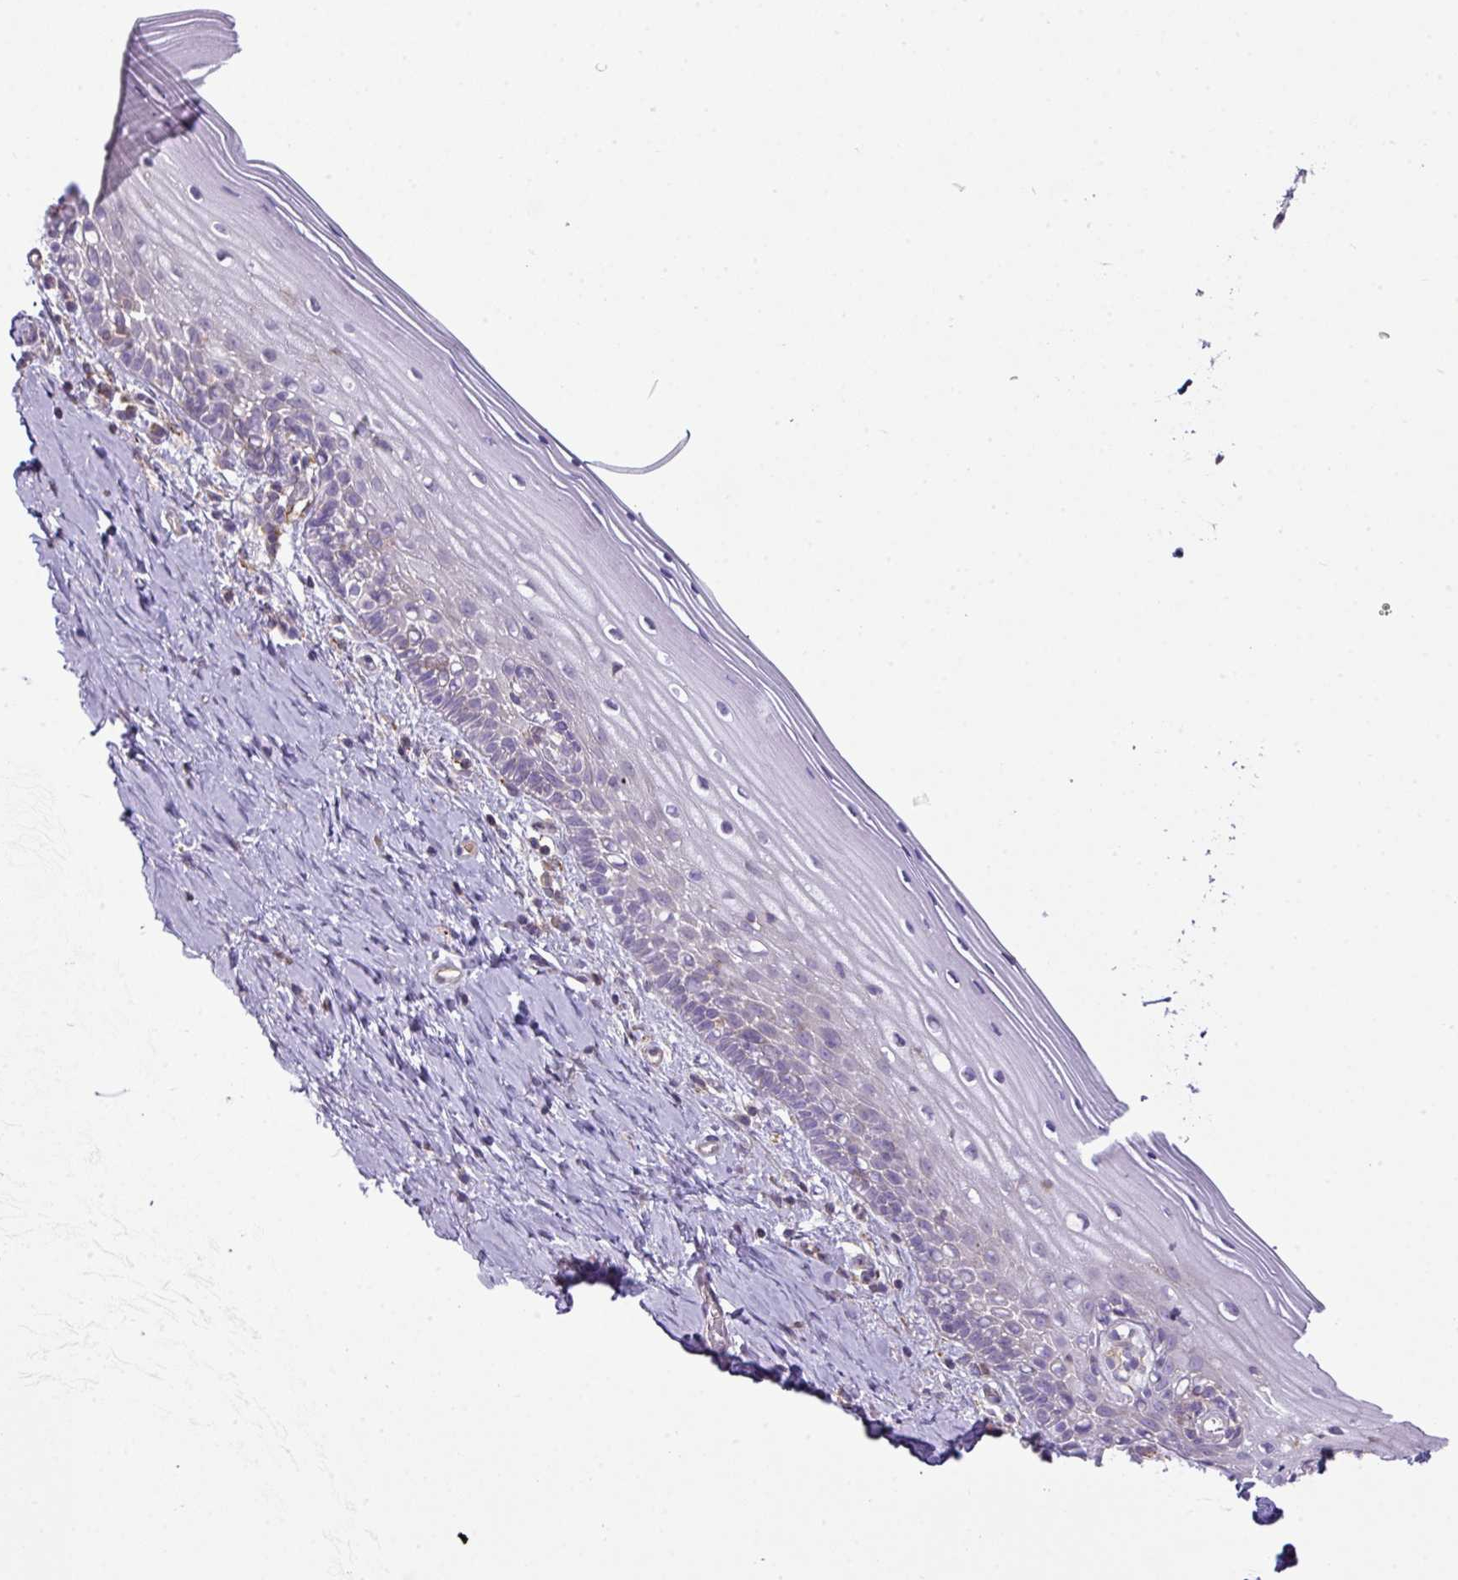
{"staining": {"intensity": "negative", "quantity": "none", "location": "none"}, "tissue": "cervix", "cell_type": "Glandular cells", "image_type": "normal", "snomed": [{"axis": "morphology", "description": "Normal tissue, NOS"}, {"axis": "topography", "description": "Cervix"}], "caption": "There is no significant staining in glandular cells of cervix. (Stains: DAB immunohistochemistry (IHC) with hematoxylin counter stain, Microscopy: brightfield microscopy at high magnification).", "gene": "LRRC41", "patient": {"sex": "female", "age": 44}}